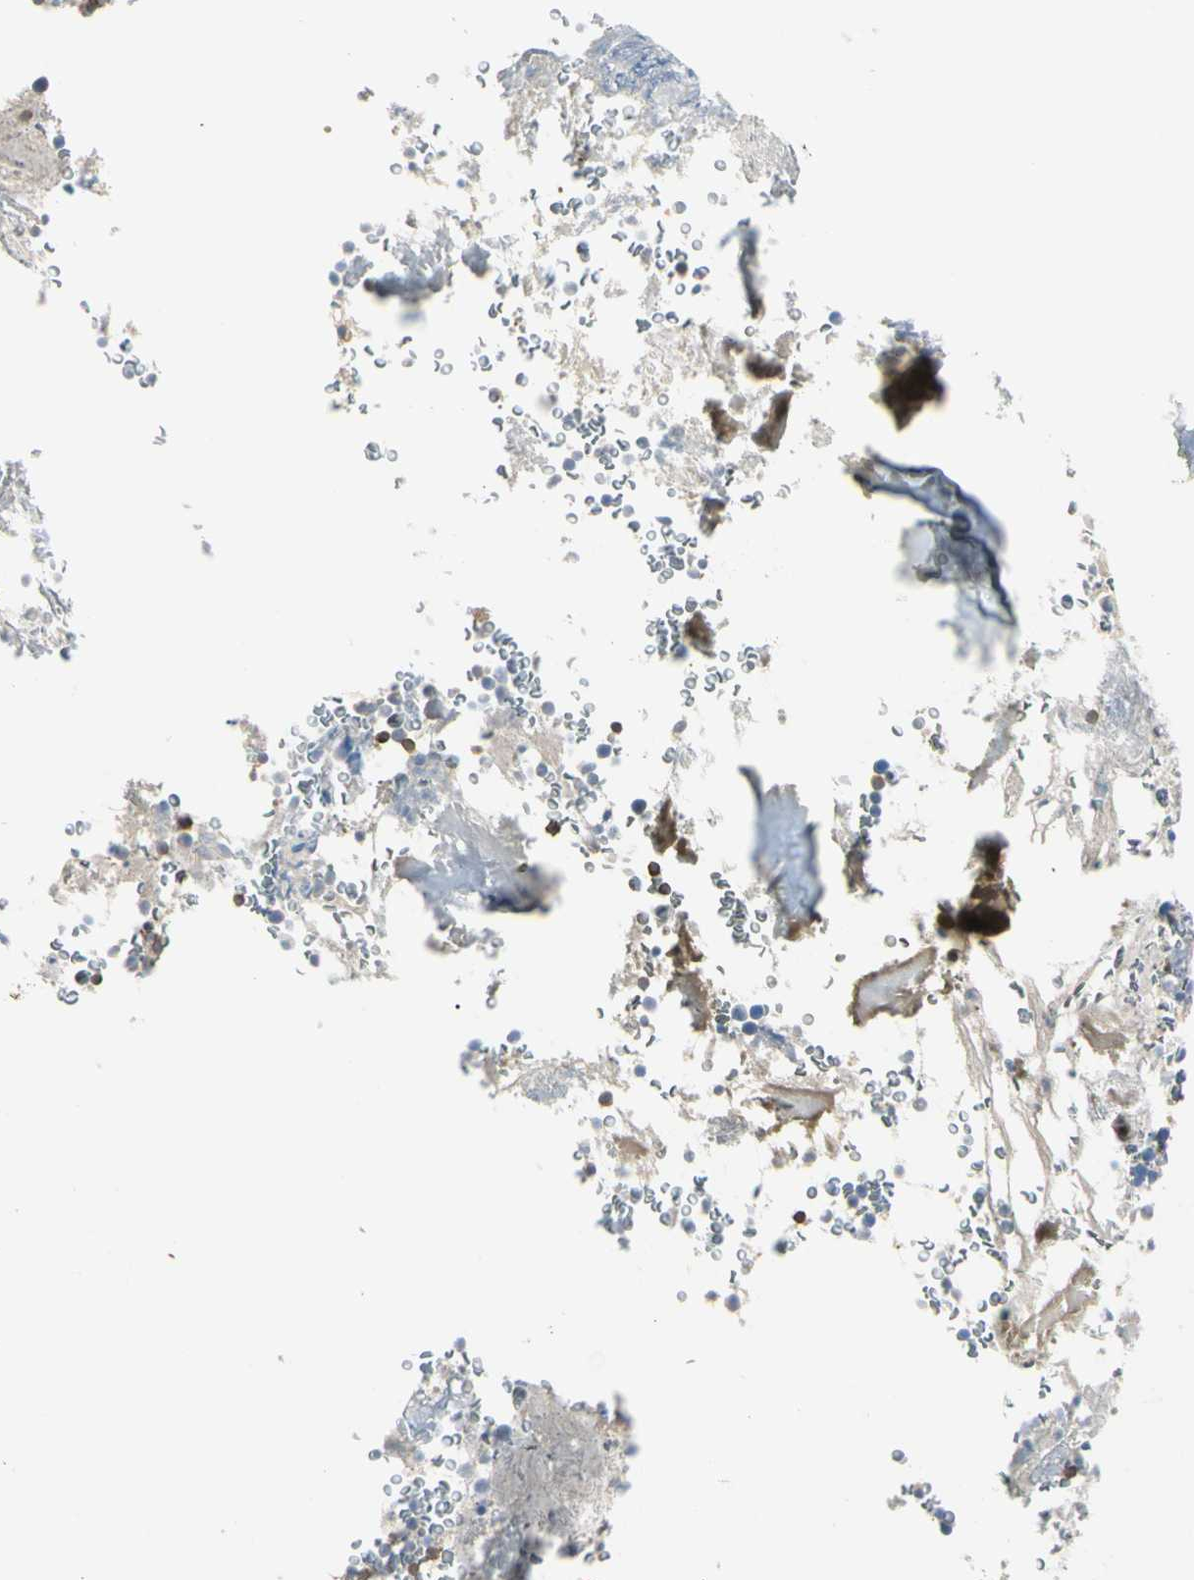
{"staining": {"intensity": "strong", "quantity": "<25%", "location": "cytoplasmic/membranous"}, "tissue": "bone marrow", "cell_type": "Hematopoietic cells", "image_type": "normal", "snomed": [{"axis": "morphology", "description": "Normal tissue, NOS"}, {"axis": "topography", "description": "Bone marrow"}], "caption": "Strong cytoplasmic/membranous protein expression is appreciated in about <25% of hematopoietic cells in bone marrow. The staining was performed using DAB, with brown indicating positive protein expression. Nuclei are stained blue with hematoxylin.", "gene": "NFKB2", "patient": {"sex": "male"}}